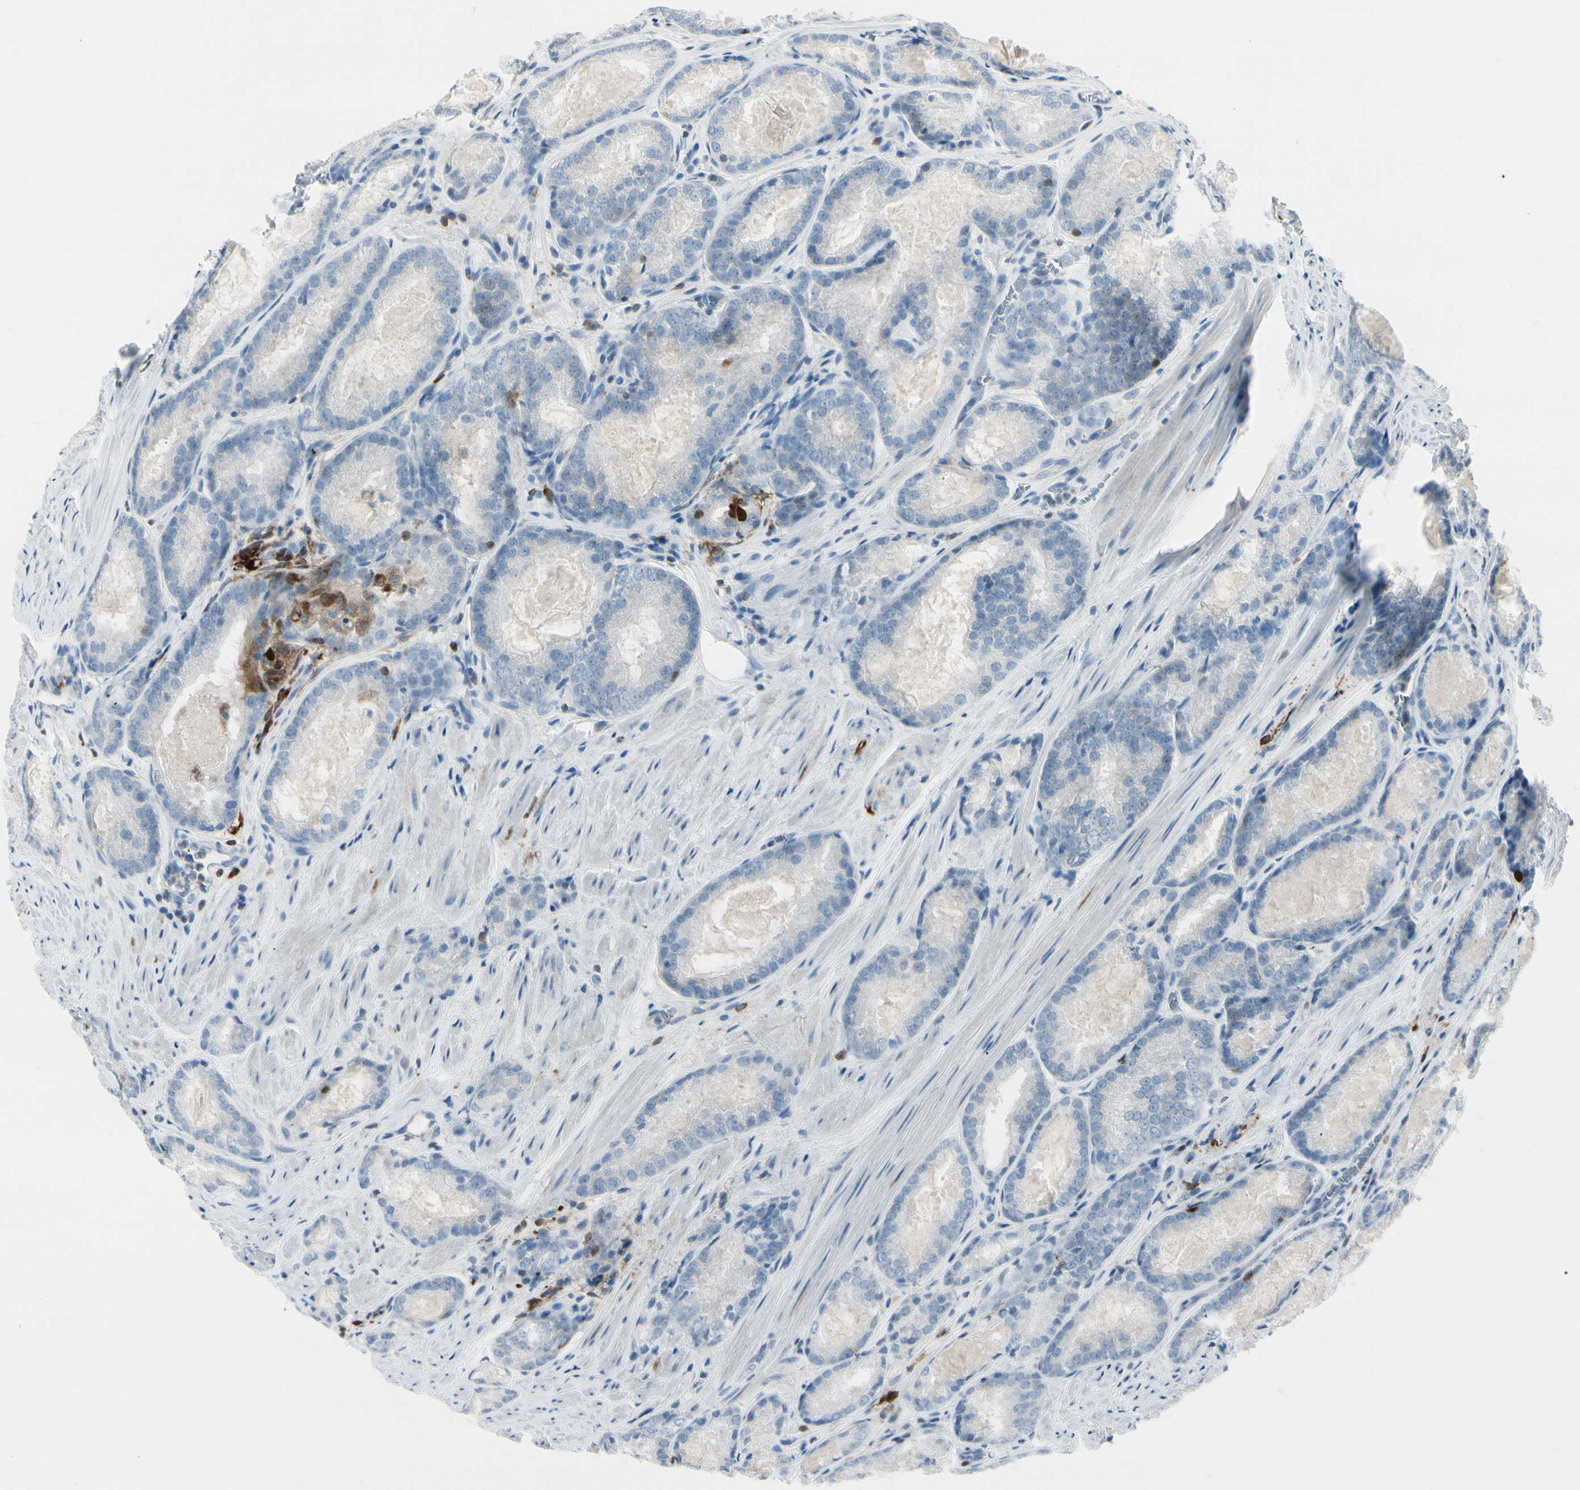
{"staining": {"intensity": "negative", "quantity": "none", "location": "none"}, "tissue": "prostate cancer", "cell_type": "Tumor cells", "image_type": "cancer", "snomed": [{"axis": "morphology", "description": "Adenocarcinoma, Low grade"}, {"axis": "topography", "description": "Prostate"}], "caption": "High magnification brightfield microscopy of prostate cancer (adenocarcinoma (low-grade)) stained with DAB (brown) and counterstained with hematoxylin (blue): tumor cells show no significant staining.", "gene": "TRAF1", "patient": {"sex": "male", "age": 64}}